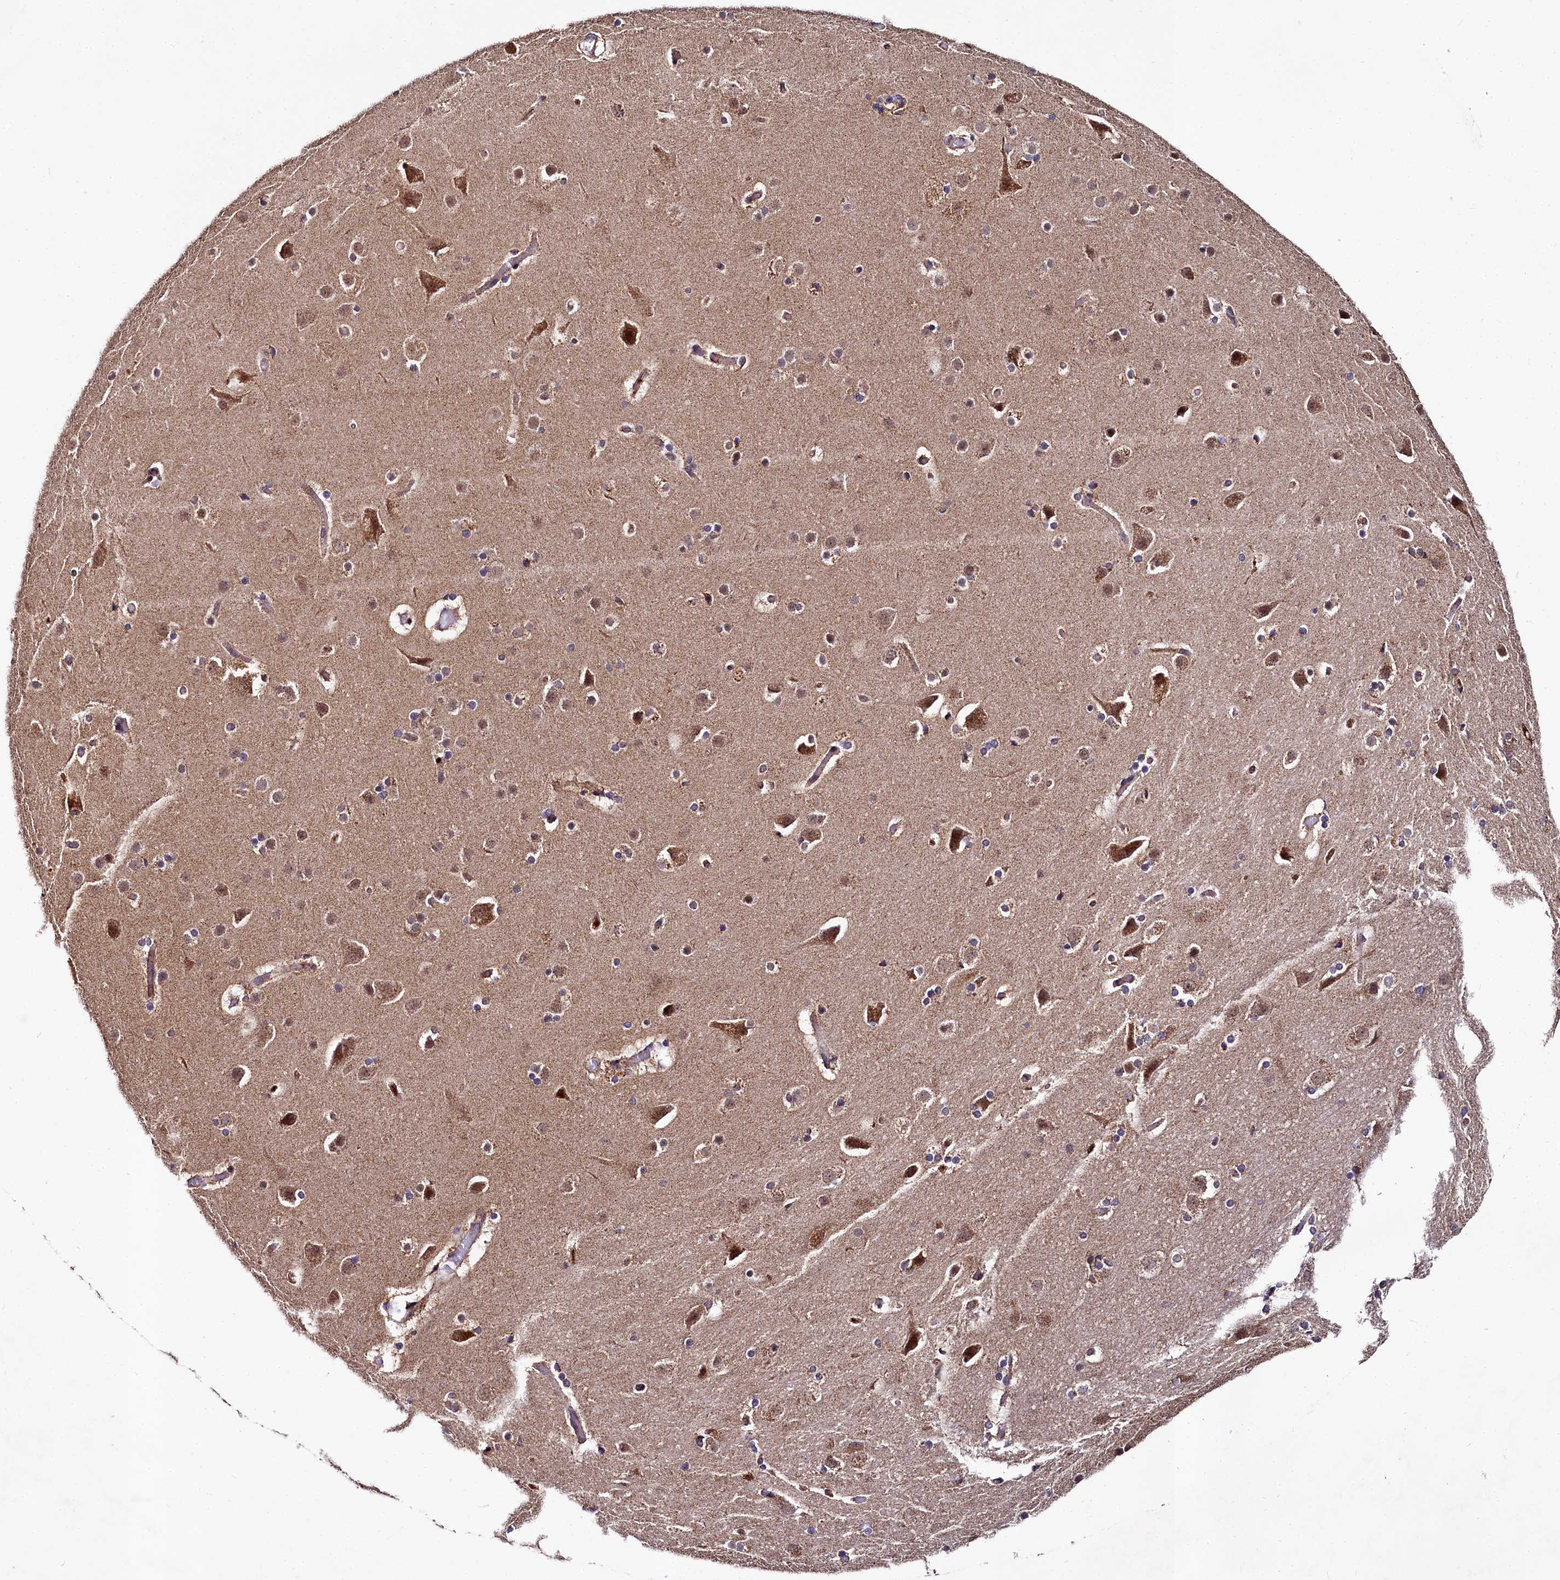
{"staining": {"intensity": "weak", "quantity": ">75%", "location": "cytoplasmic/membranous"}, "tissue": "cerebral cortex", "cell_type": "Endothelial cells", "image_type": "normal", "snomed": [{"axis": "morphology", "description": "Normal tissue, NOS"}, {"axis": "topography", "description": "Cerebral cortex"}], "caption": "An immunohistochemistry photomicrograph of benign tissue is shown. Protein staining in brown shows weak cytoplasmic/membranous positivity in cerebral cortex within endothelial cells.", "gene": "SPRYD3", "patient": {"sex": "male", "age": 57}}